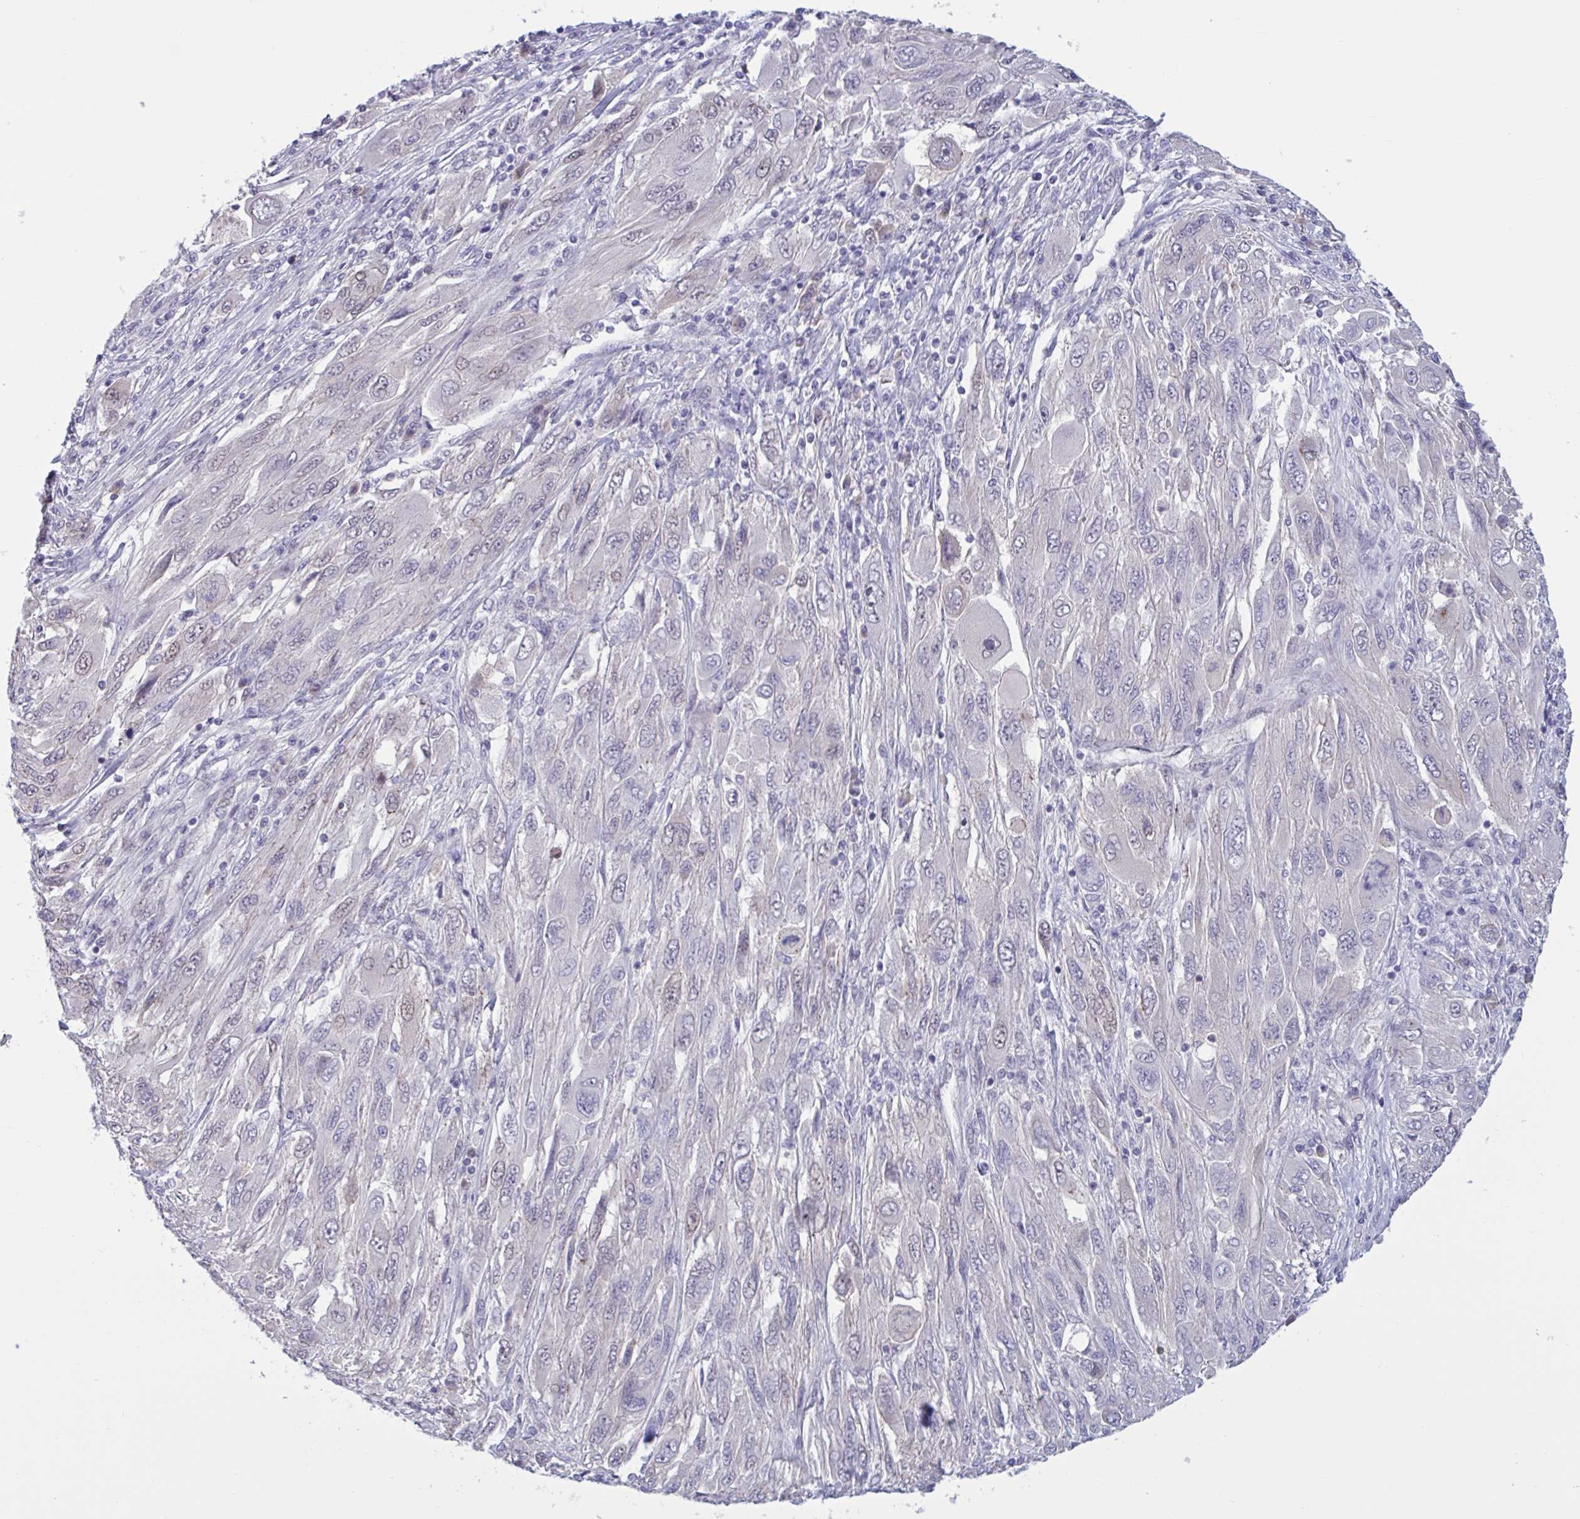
{"staining": {"intensity": "negative", "quantity": "none", "location": "none"}, "tissue": "melanoma", "cell_type": "Tumor cells", "image_type": "cancer", "snomed": [{"axis": "morphology", "description": "Malignant melanoma, NOS"}, {"axis": "topography", "description": "Skin"}], "caption": "Immunohistochemical staining of malignant melanoma exhibits no significant staining in tumor cells.", "gene": "CNGB3", "patient": {"sex": "female", "age": 91}}